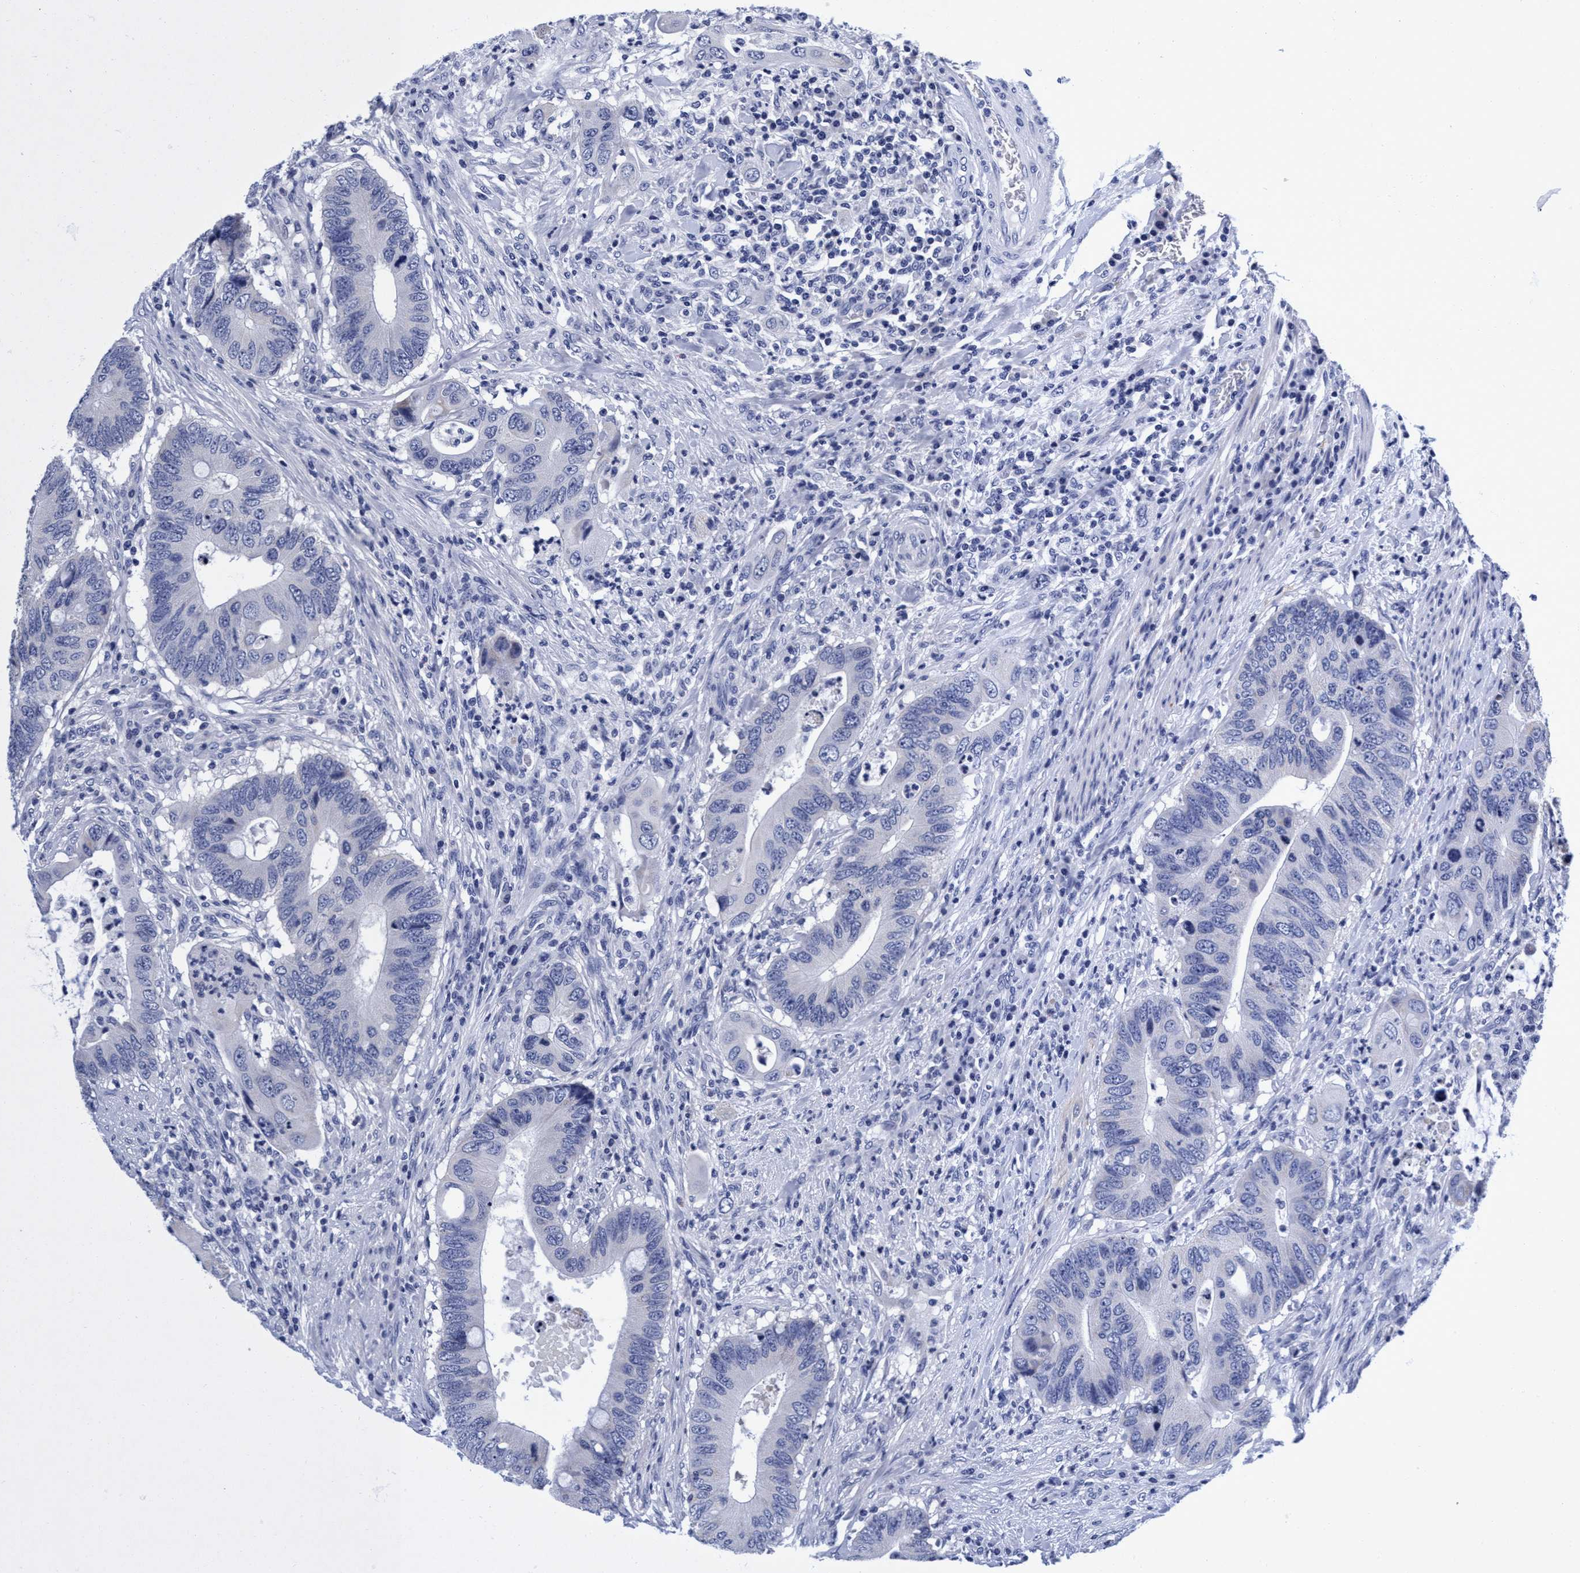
{"staining": {"intensity": "negative", "quantity": "none", "location": "none"}, "tissue": "colorectal cancer", "cell_type": "Tumor cells", "image_type": "cancer", "snomed": [{"axis": "morphology", "description": "Adenocarcinoma, NOS"}, {"axis": "topography", "description": "Colon"}], "caption": "Immunohistochemical staining of human colorectal adenocarcinoma exhibits no significant expression in tumor cells.", "gene": "PLPPR1", "patient": {"sex": "male", "age": 71}}